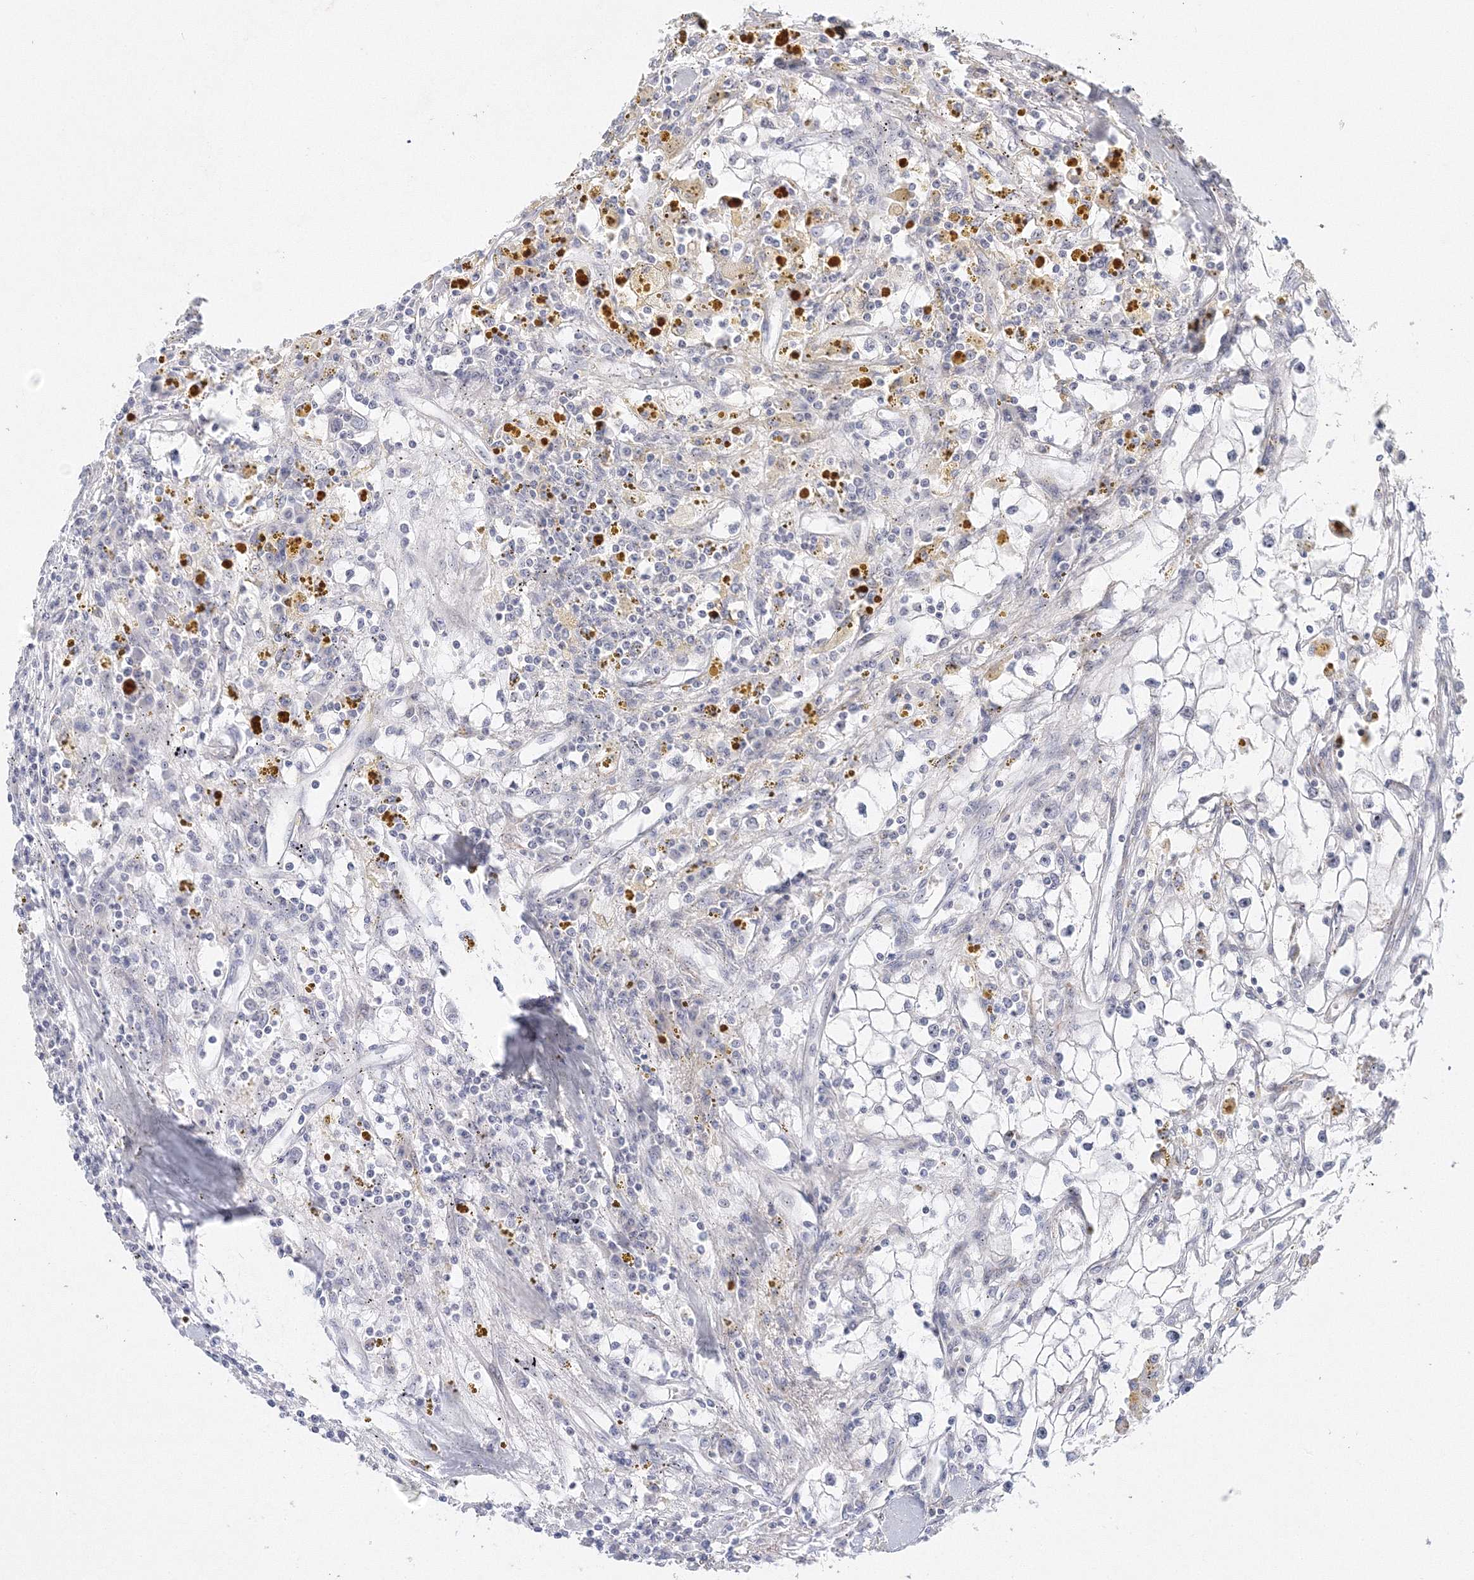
{"staining": {"intensity": "negative", "quantity": "none", "location": "none"}, "tissue": "renal cancer", "cell_type": "Tumor cells", "image_type": "cancer", "snomed": [{"axis": "morphology", "description": "Adenocarcinoma, NOS"}, {"axis": "topography", "description": "Kidney"}], "caption": "An immunohistochemistry micrograph of renal adenocarcinoma is shown. There is no staining in tumor cells of renal adenocarcinoma.", "gene": "SIRT7", "patient": {"sex": "male", "age": 56}}